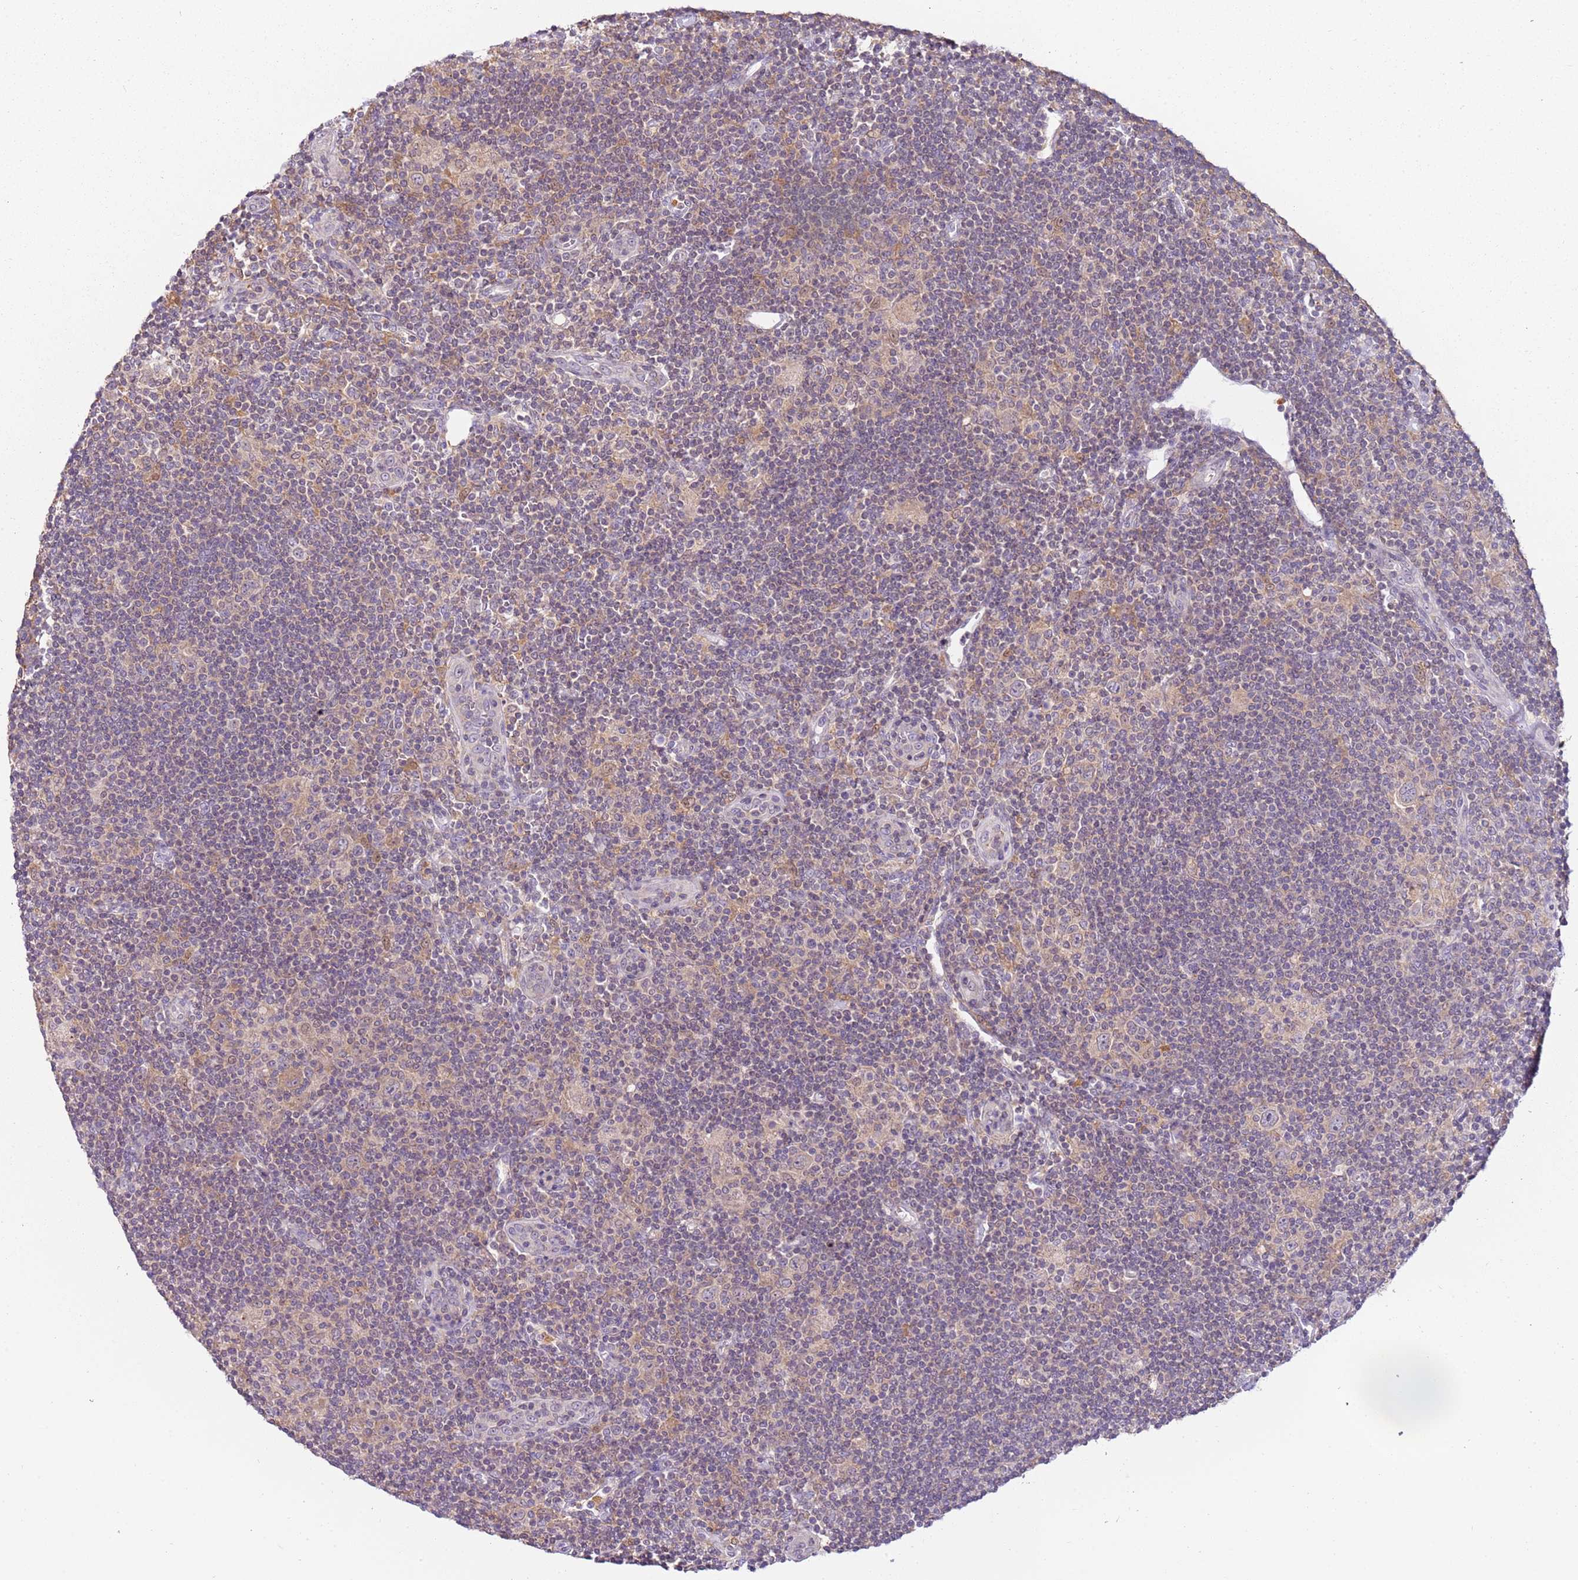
{"staining": {"intensity": "weak", "quantity": "<25%", "location": "cytoplasmic/membranous"}, "tissue": "lymphoma", "cell_type": "Tumor cells", "image_type": "cancer", "snomed": [{"axis": "morphology", "description": "Hodgkin's disease, NOS"}, {"axis": "topography", "description": "Lymph node"}], "caption": "There is no significant staining in tumor cells of lymphoma.", "gene": "CAPN7", "patient": {"sex": "female", "age": 57}}